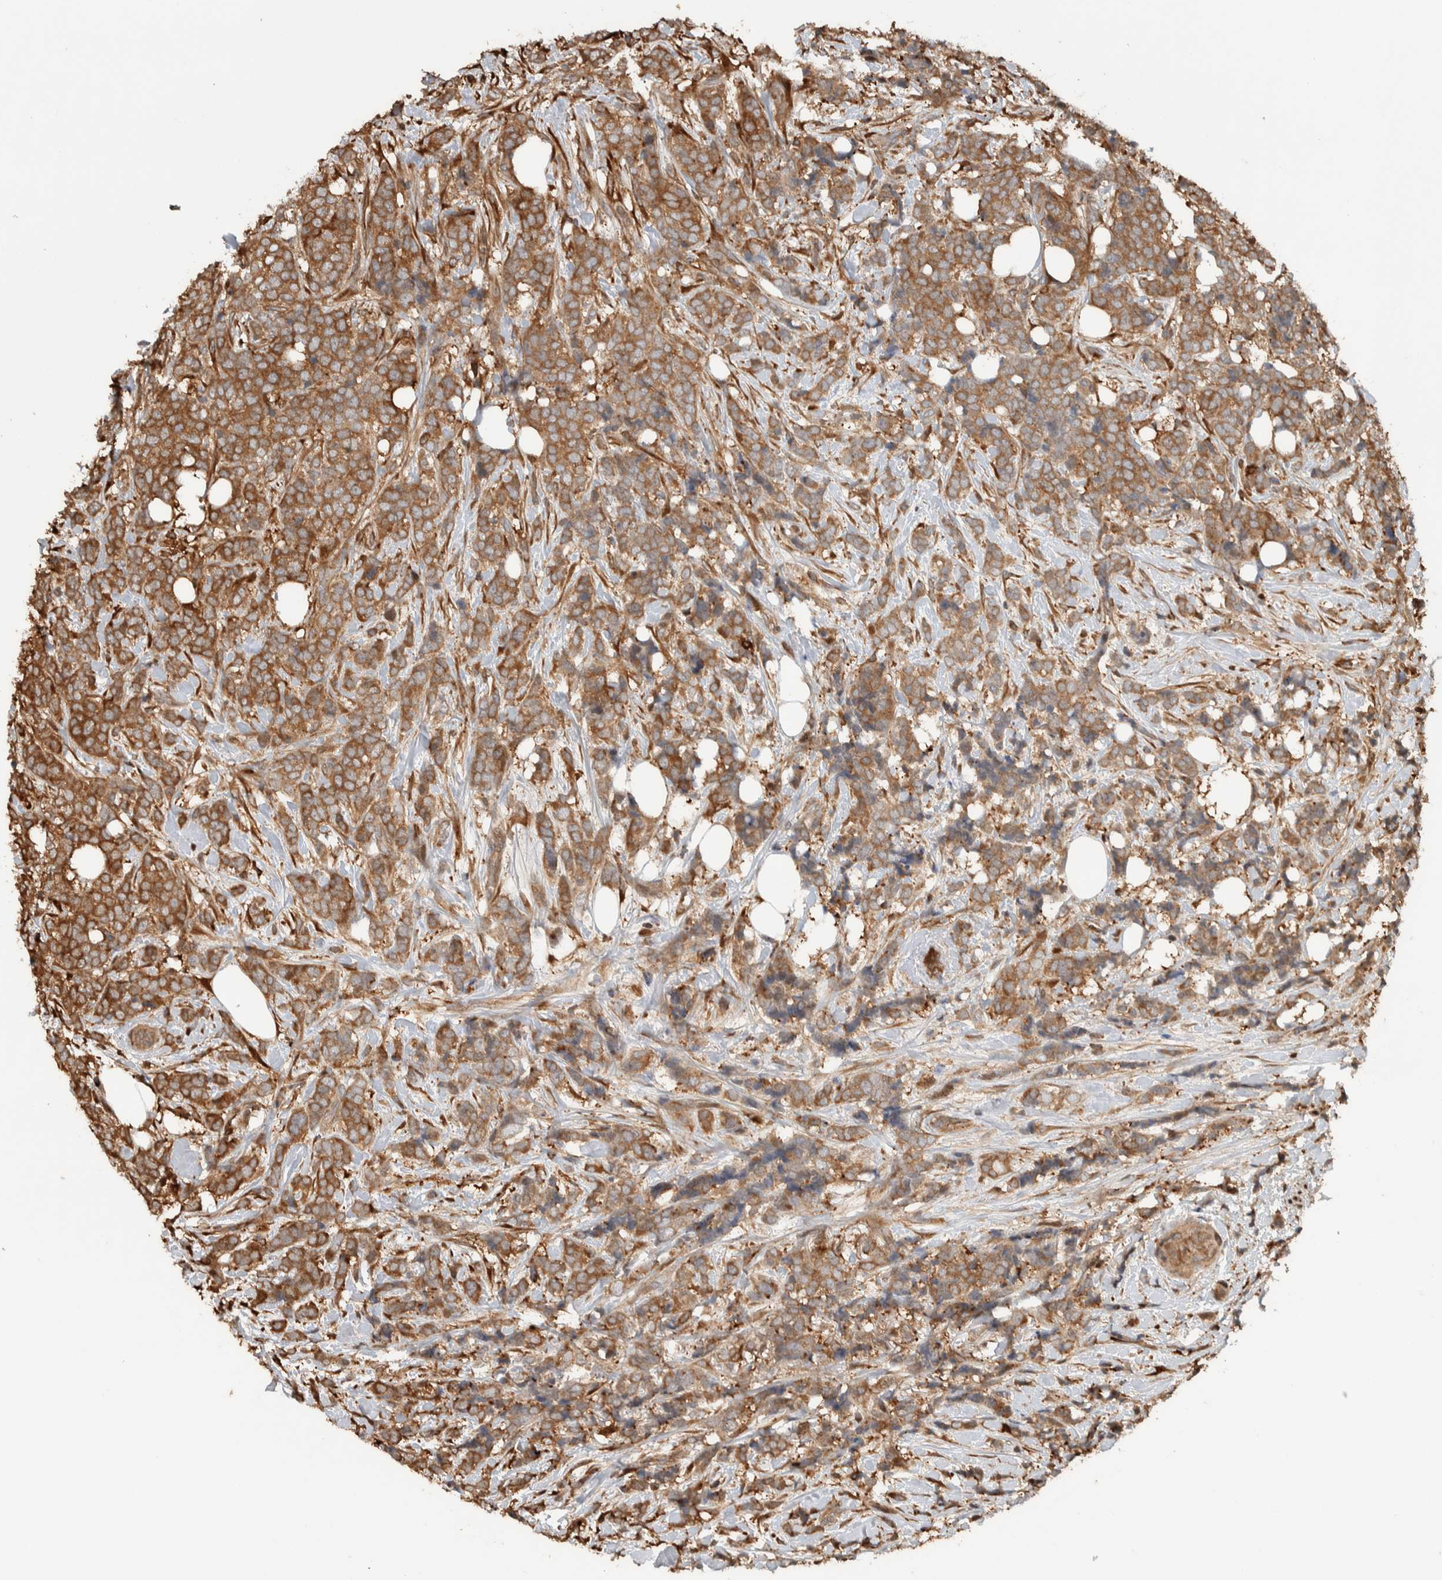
{"staining": {"intensity": "moderate", "quantity": ">75%", "location": "cytoplasmic/membranous"}, "tissue": "breast cancer", "cell_type": "Tumor cells", "image_type": "cancer", "snomed": [{"axis": "morphology", "description": "Lobular carcinoma"}, {"axis": "topography", "description": "Skin"}, {"axis": "topography", "description": "Breast"}], "caption": "The histopathology image reveals a brown stain indicating the presence of a protein in the cytoplasmic/membranous of tumor cells in lobular carcinoma (breast). Nuclei are stained in blue.", "gene": "CNTROB", "patient": {"sex": "female", "age": 46}}